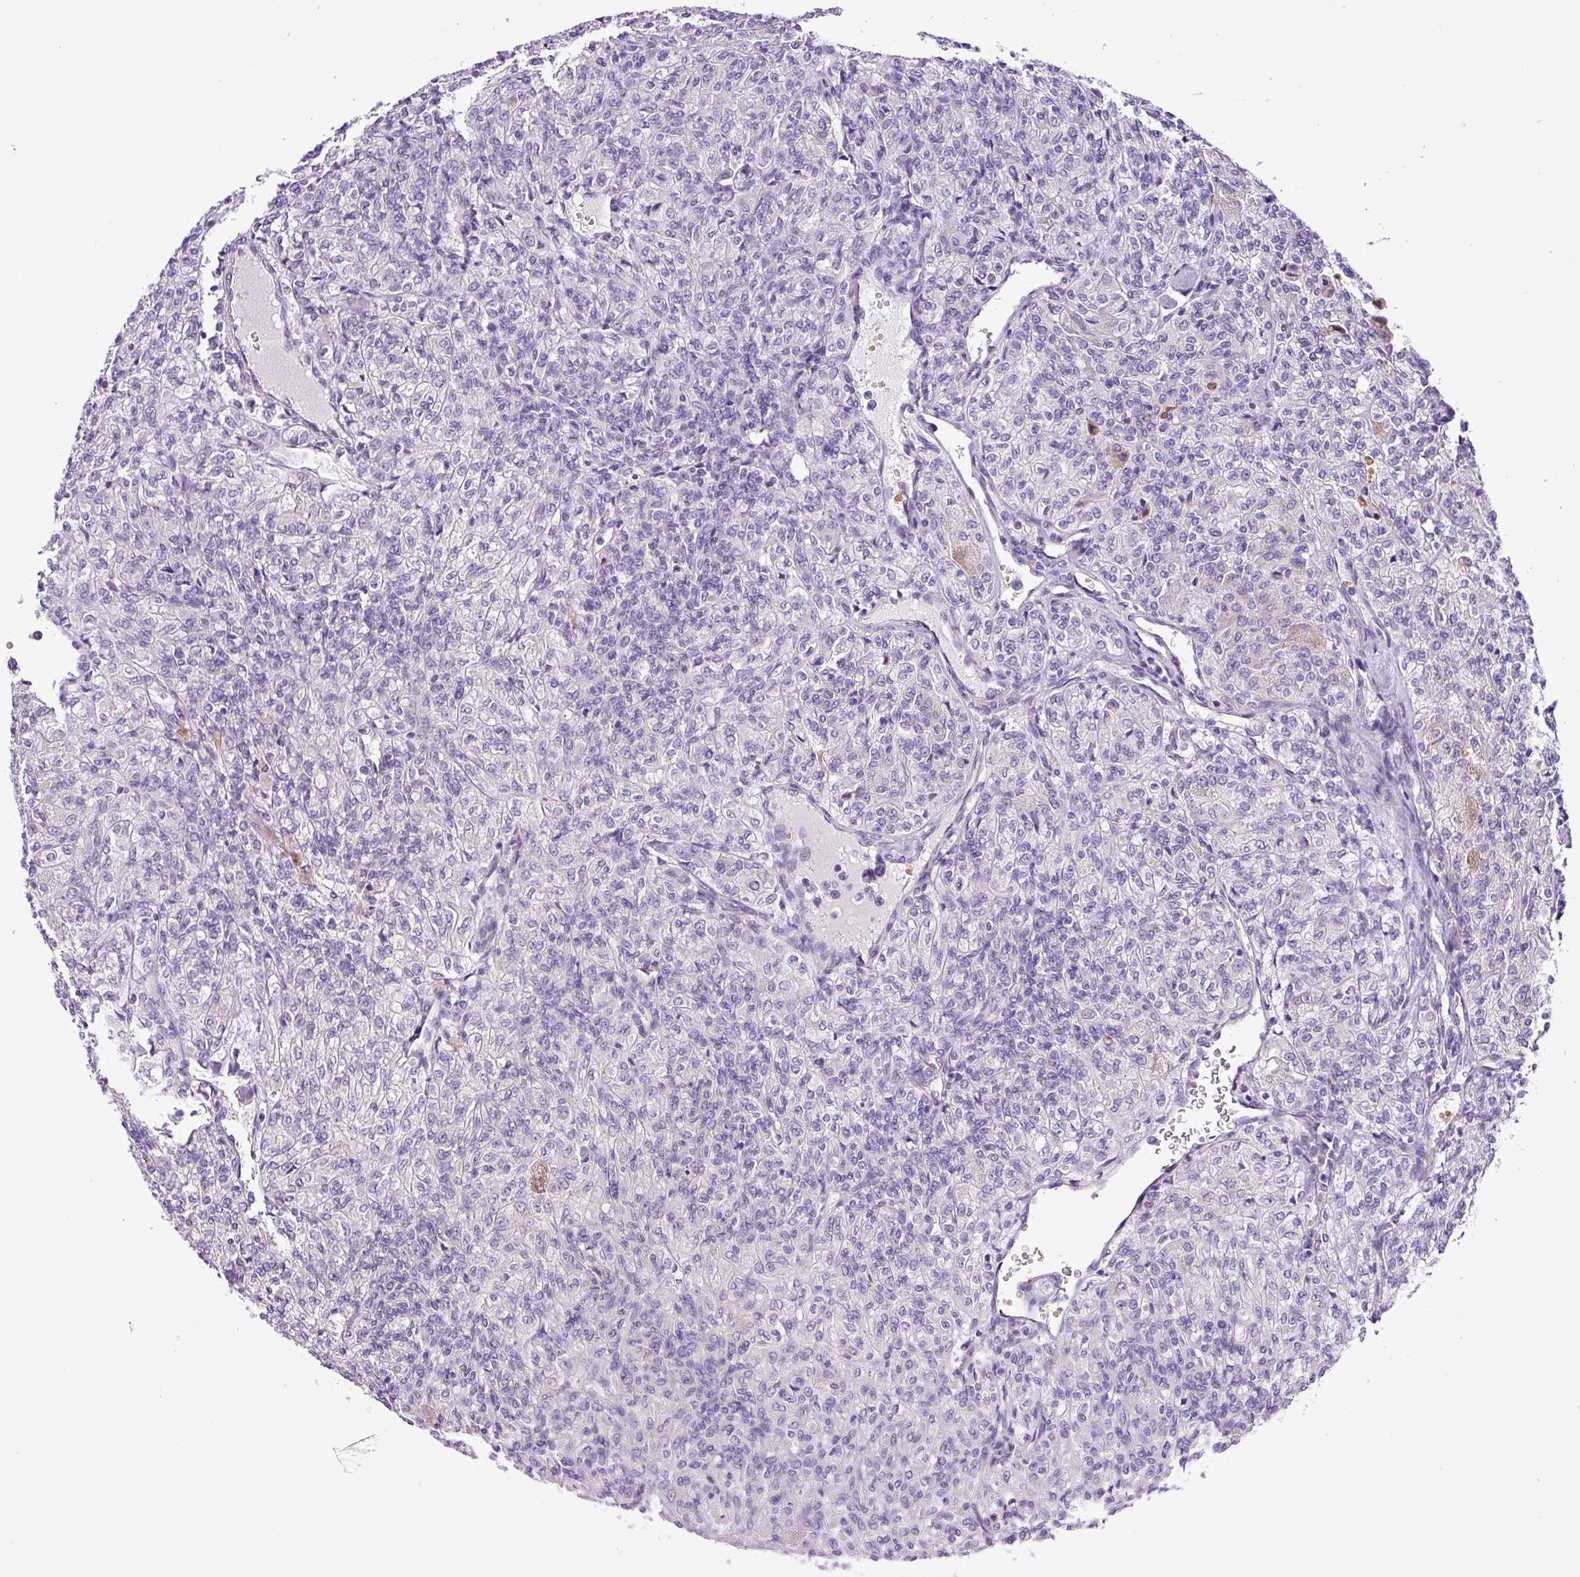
{"staining": {"intensity": "negative", "quantity": "none", "location": "none"}, "tissue": "renal cancer", "cell_type": "Tumor cells", "image_type": "cancer", "snomed": [{"axis": "morphology", "description": "Adenocarcinoma, NOS"}, {"axis": "topography", "description": "Kidney"}], "caption": "A histopathology image of human renal cancer is negative for staining in tumor cells. The staining is performed using DAB brown chromogen with nuclei counter-stained in using hematoxylin.", "gene": "C11orf91", "patient": {"sex": "male", "age": 77}}